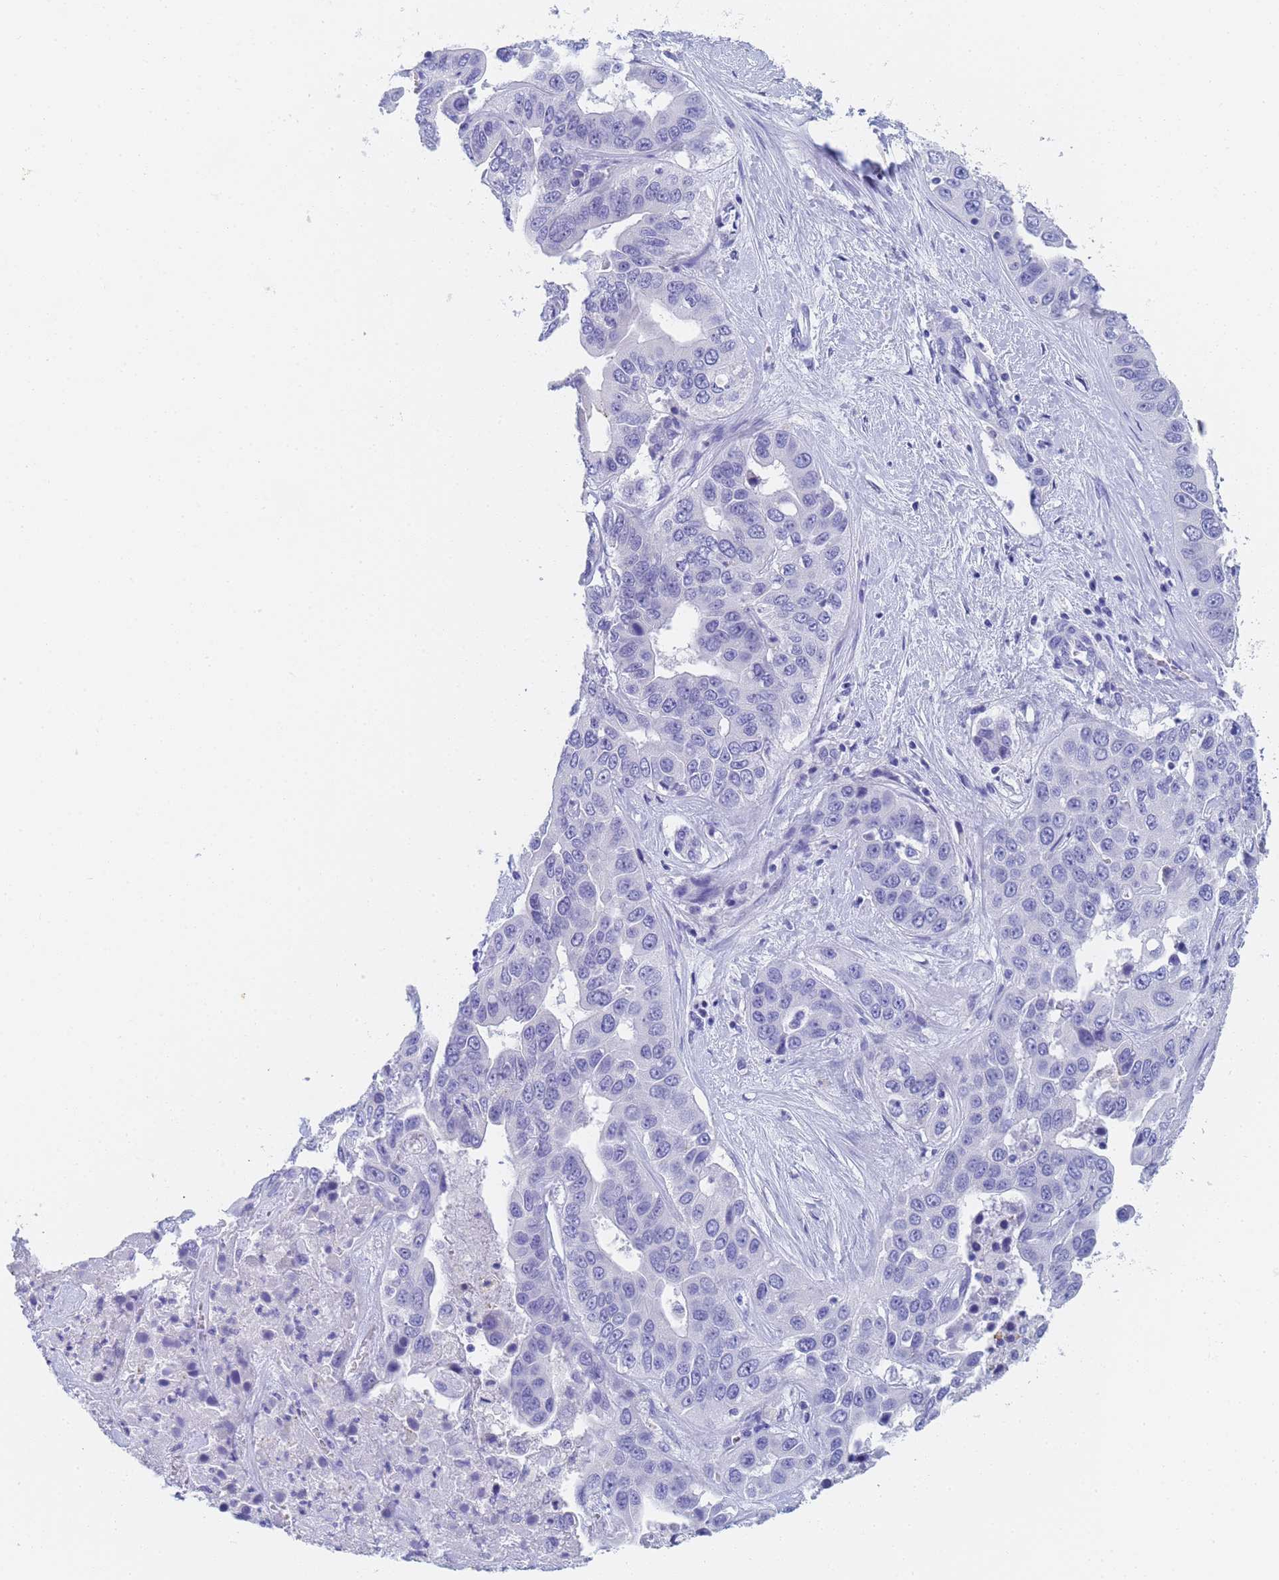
{"staining": {"intensity": "negative", "quantity": "none", "location": "none"}, "tissue": "liver cancer", "cell_type": "Tumor cells", "image_type": "cancer", "snomed": [{"axis": "morphology", "description": "Cholangiocarcinoma"}, {"axis": "topography", "description": "Liver"}], "caption": "This is an immunohistochemistry (IHC) histopathology image of human liver cancer (cholangiocarcinoma). There is no positivity in tumor cells.", "gene": "STATH", "patient": {"sex": "female", "age": 52}}